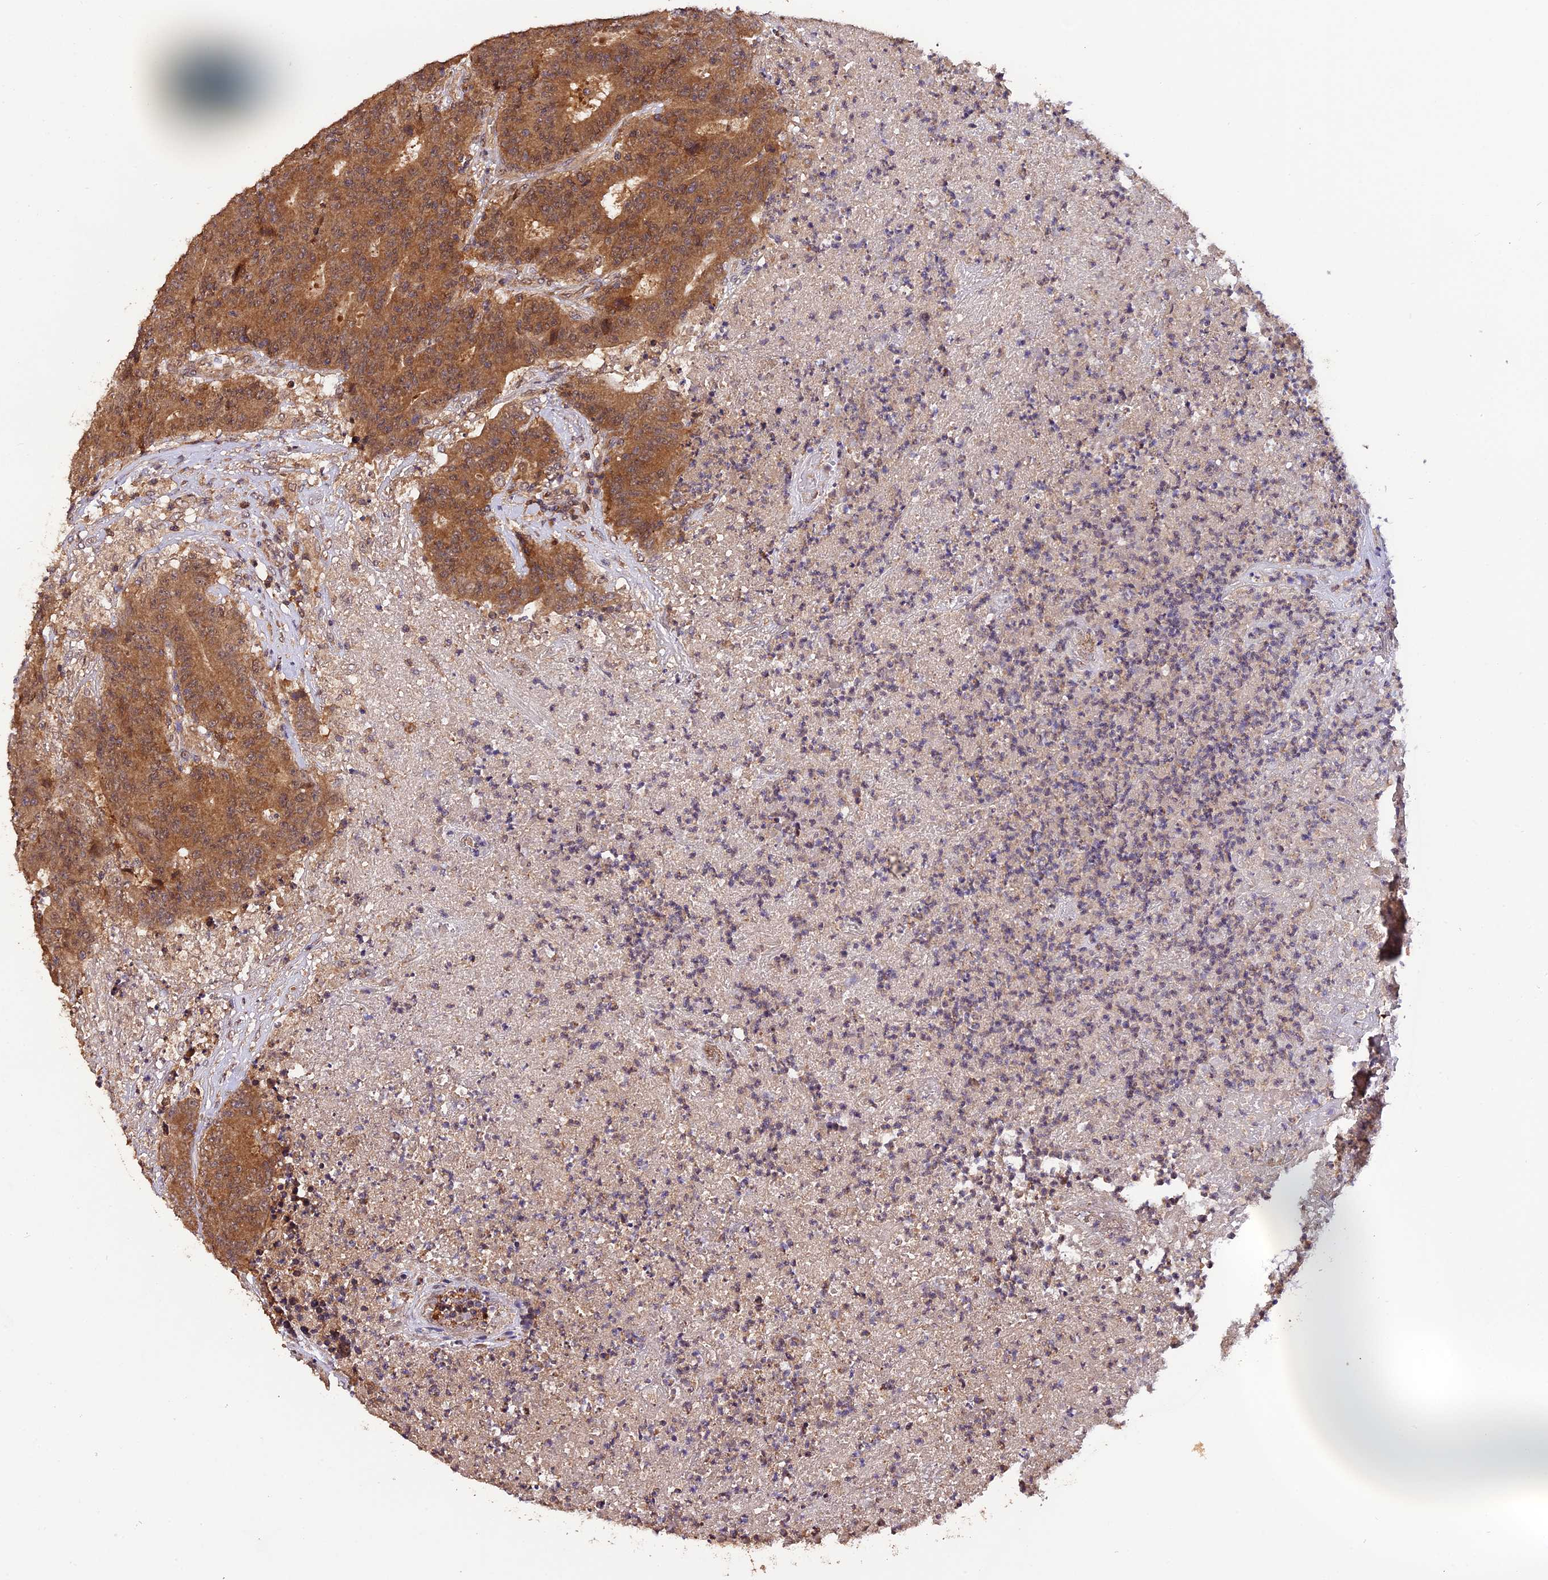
{"staining": {"intensity": "moderate", "quantity": ">75%", "location": "cytoplasmic/membranous"}, "tissue": "colorectal cancer", "cell_type": "Tumor cells", "image_type": "cancer", "snomed": [{"axis": "morphology", "description": "Adenocarcinoma, NOS"}, {"axis": "topography", "description": "Colon"}], "caption": "Protein analysis of colorectal adenocarcinoma tissue displays moderate cytoplasmic/membranous expression in about >75% of tumor cells.", "gene": "TRMT1", "patient": {"sex": "female", "age": 75}}